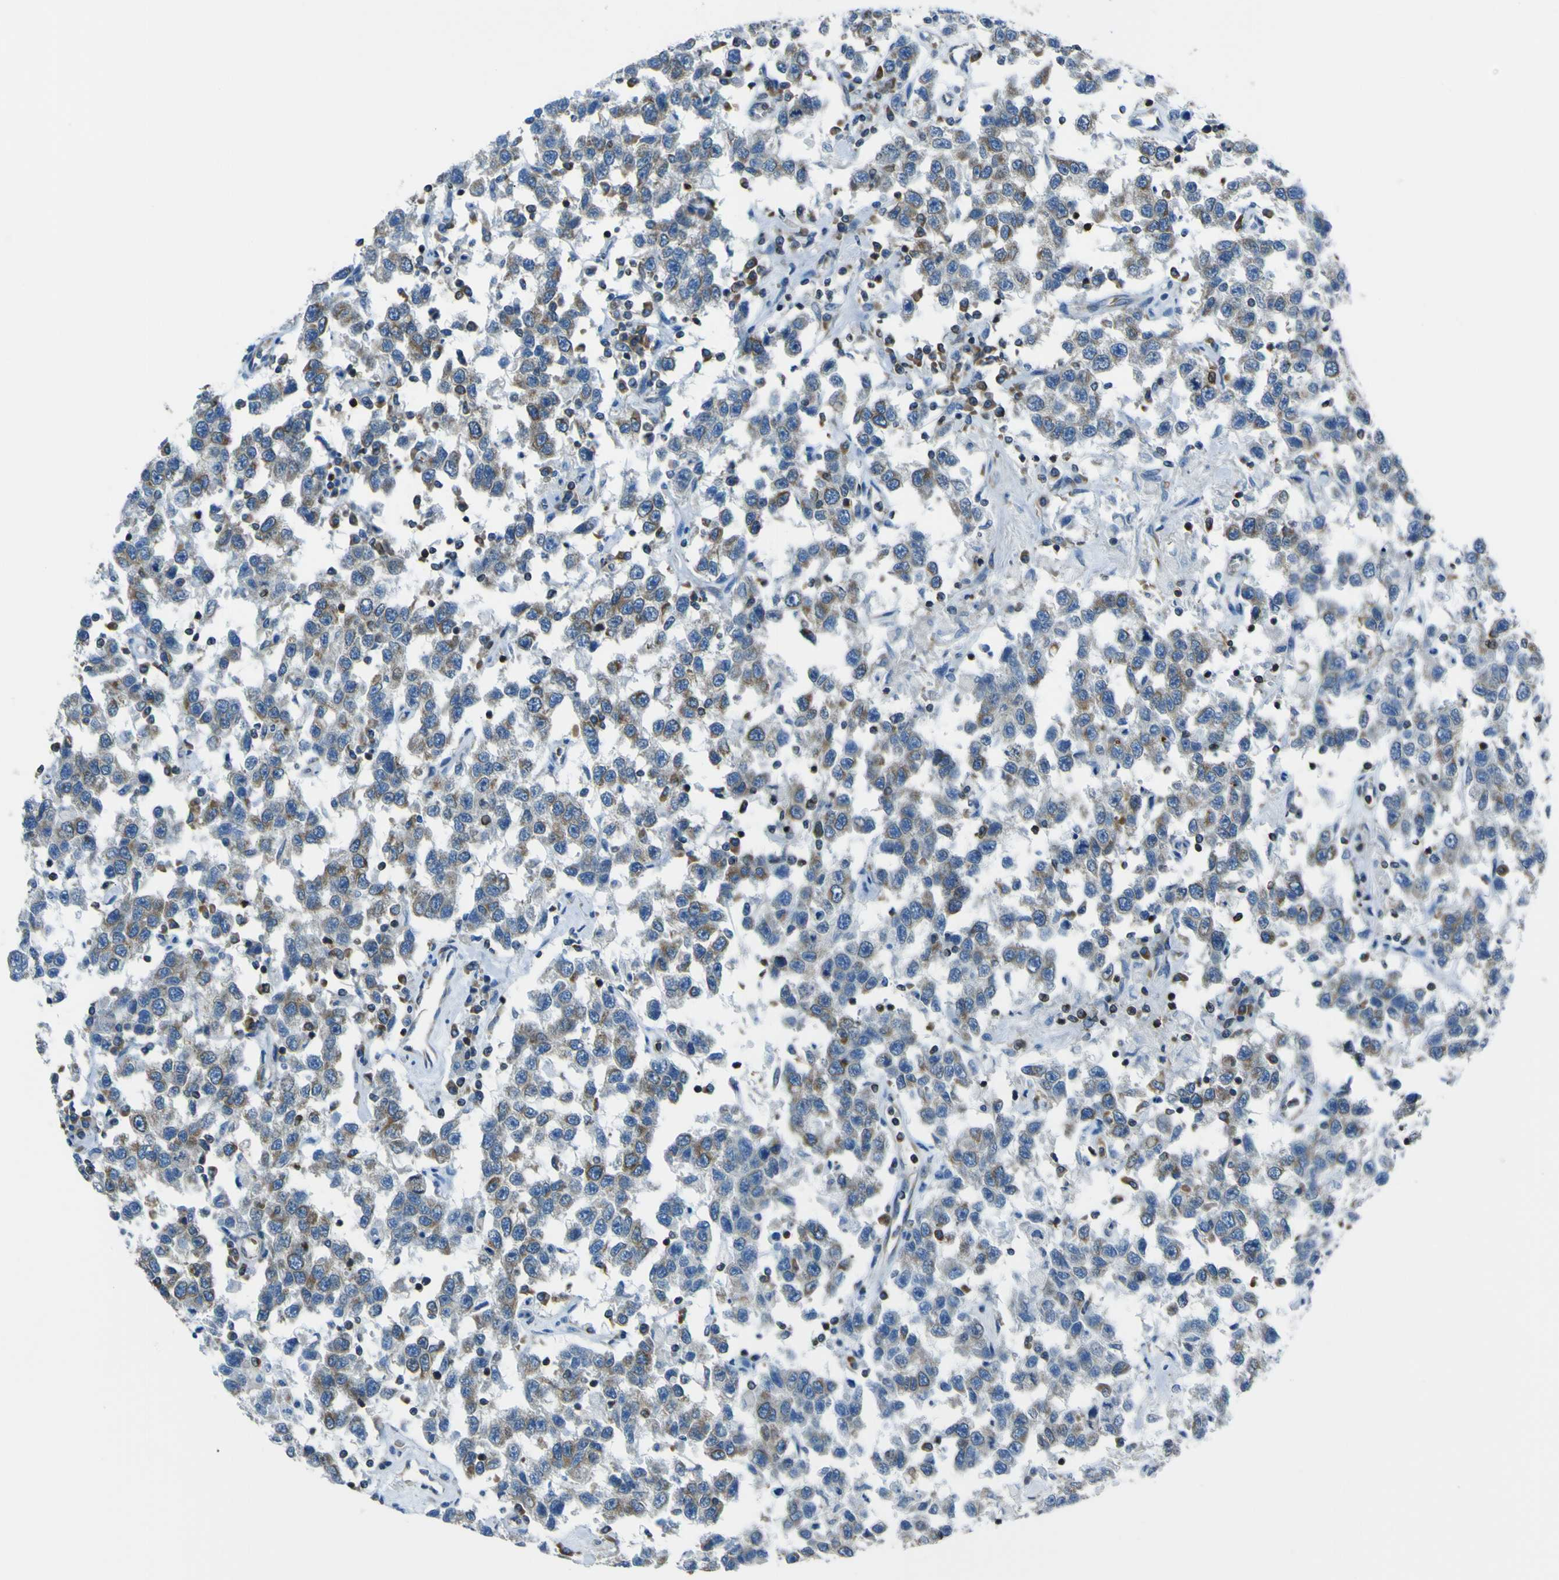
{"staining": {"intensity": "moderate", "quantity": "25%-75%", "location": "cytoplasmic/membranous"}, "tissue": "testis cancer", "cell_type": "Tumor cells", "image_type": "cancer", "snomed": [{"axis": "morphology", "description": "Seminoma, NOS"}, {"axis": "topography", "description": "Testis"}], "caption": "Human seminoma (testis) stained for a protein (brown) shows moderate cytoplasmic/membranous positive positivity in about 25%-75% of tumor cells.", "gene": "STIM1", "patient": {"sex": "male", "age": 41}}